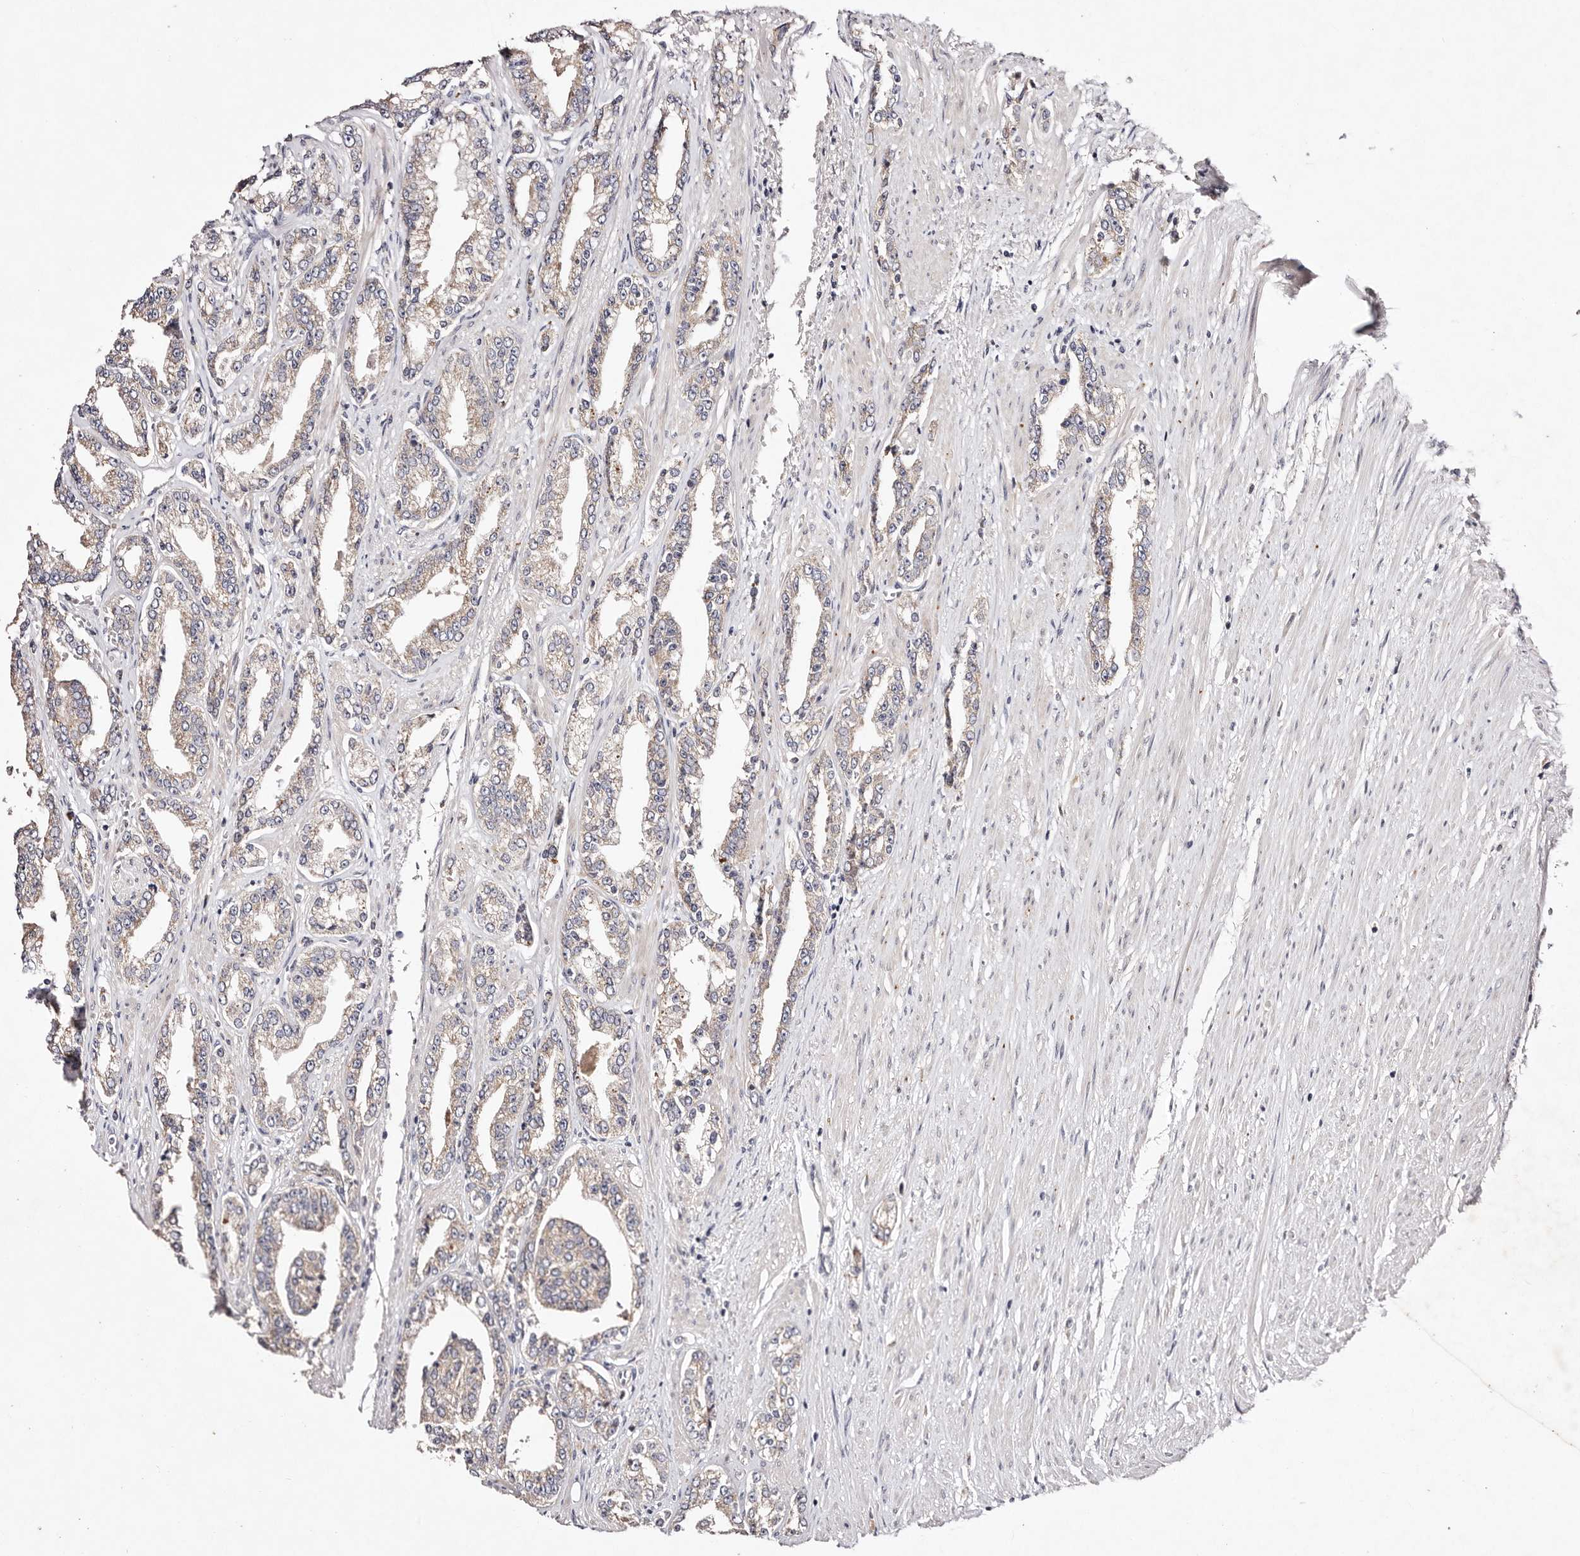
{"staining": {"intensity": "weak", "quantity": "25%-75%", "location": "cytoplasmic/membranous"}, "tissue": "prostate cancer", "cell_type": "Tumor cells", "image_type": "cancer", "snomed": [{"axis": "morphology", "description": "Adenocarcinoma, High grade"}, {"axis": "topography", "description": "Prostate"}], "caption": "Weak cytoplasmic/membranous staining for a protein is seen in about 25%-75% of tumor cells of prostate cancer (high-grade adenocarcinoma) using IHC.", "gene": "TSC2", "patient": {"sex": "male", "age": 71}}